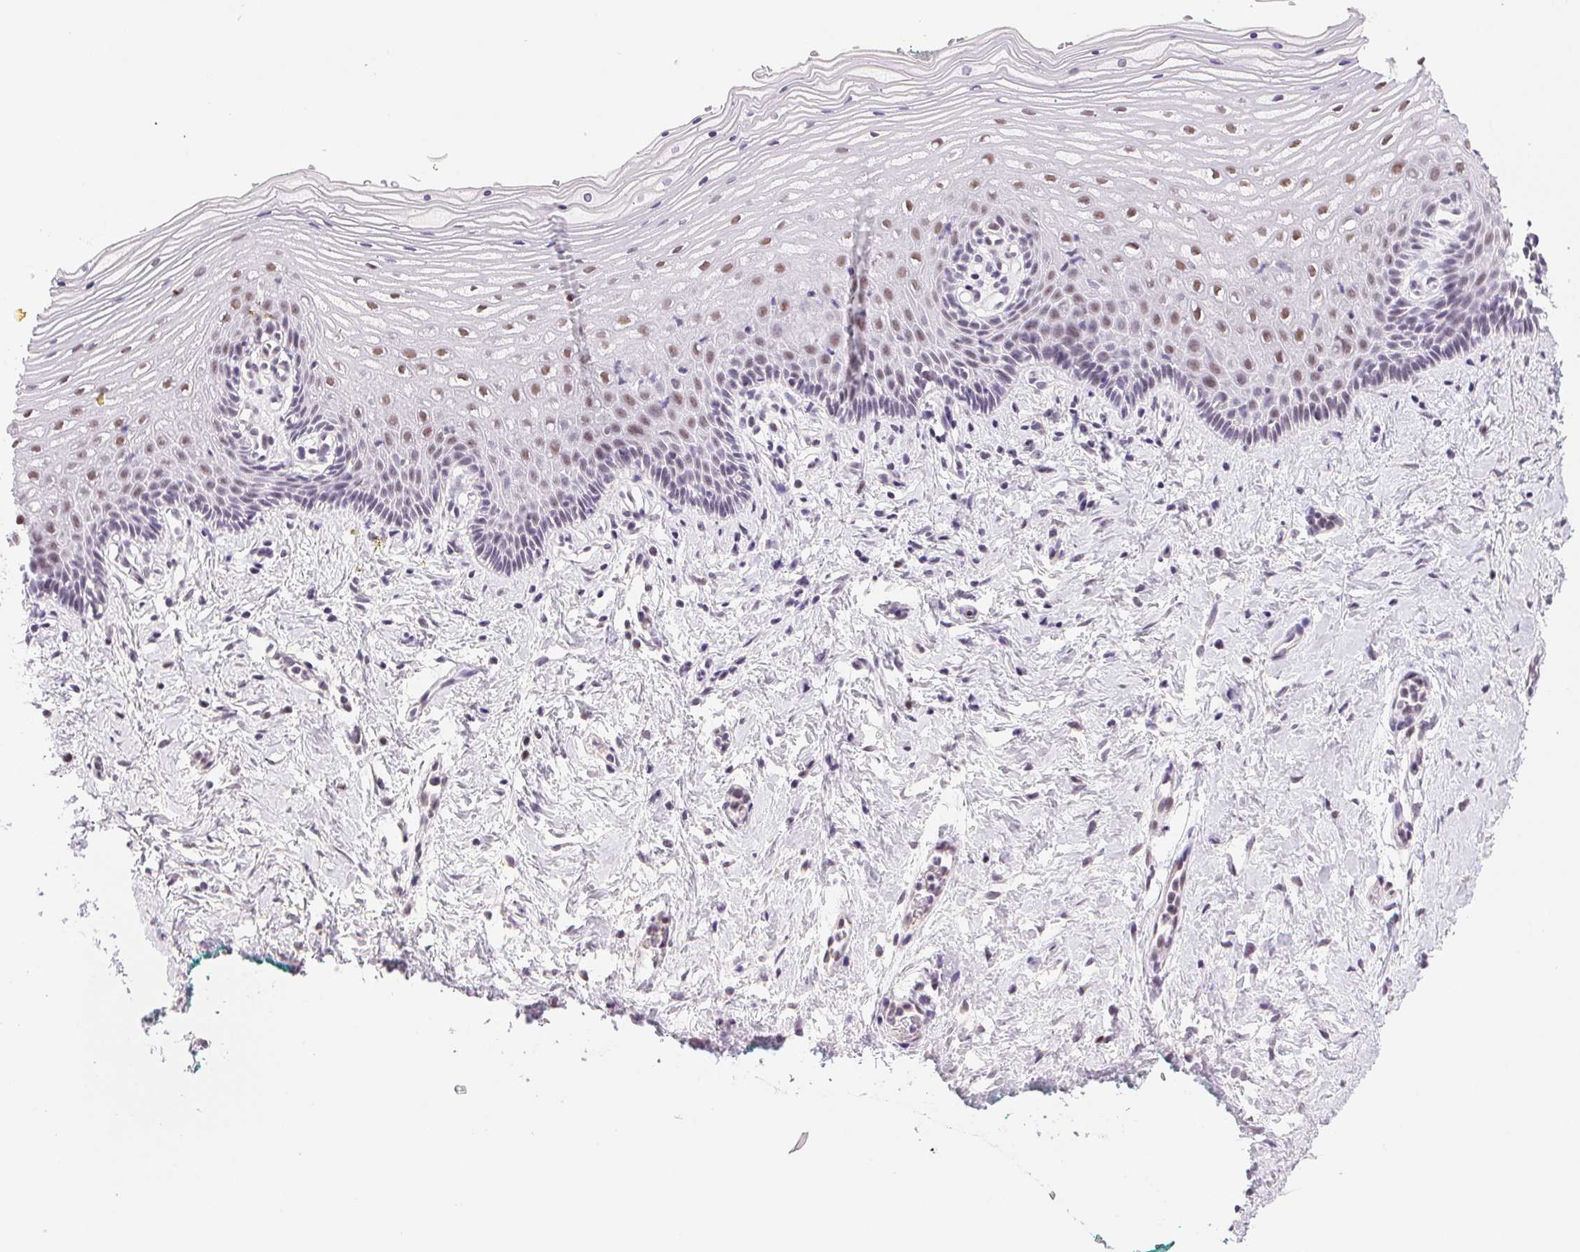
{"staining": {"intensity": "moderate", "quantity": "25%-75%", "location": "nuclear"}, "tissue": "vagina", "cell_type": "Squamous epithelial cells", "image_type": "normal", "snomed": [{"axis": "morphology", "description": "Normal tissue, NOS"}, {"axis": "topography", "description": "Vagina"}], "caption": "Normal vagina shows moderate nuclear positivity in approximately 25%-75% of squamous epithelial cells, visualized by immunohistochemistry.", "gene": "GRHL3", "patient": {"sex": "female", "age": 42}}